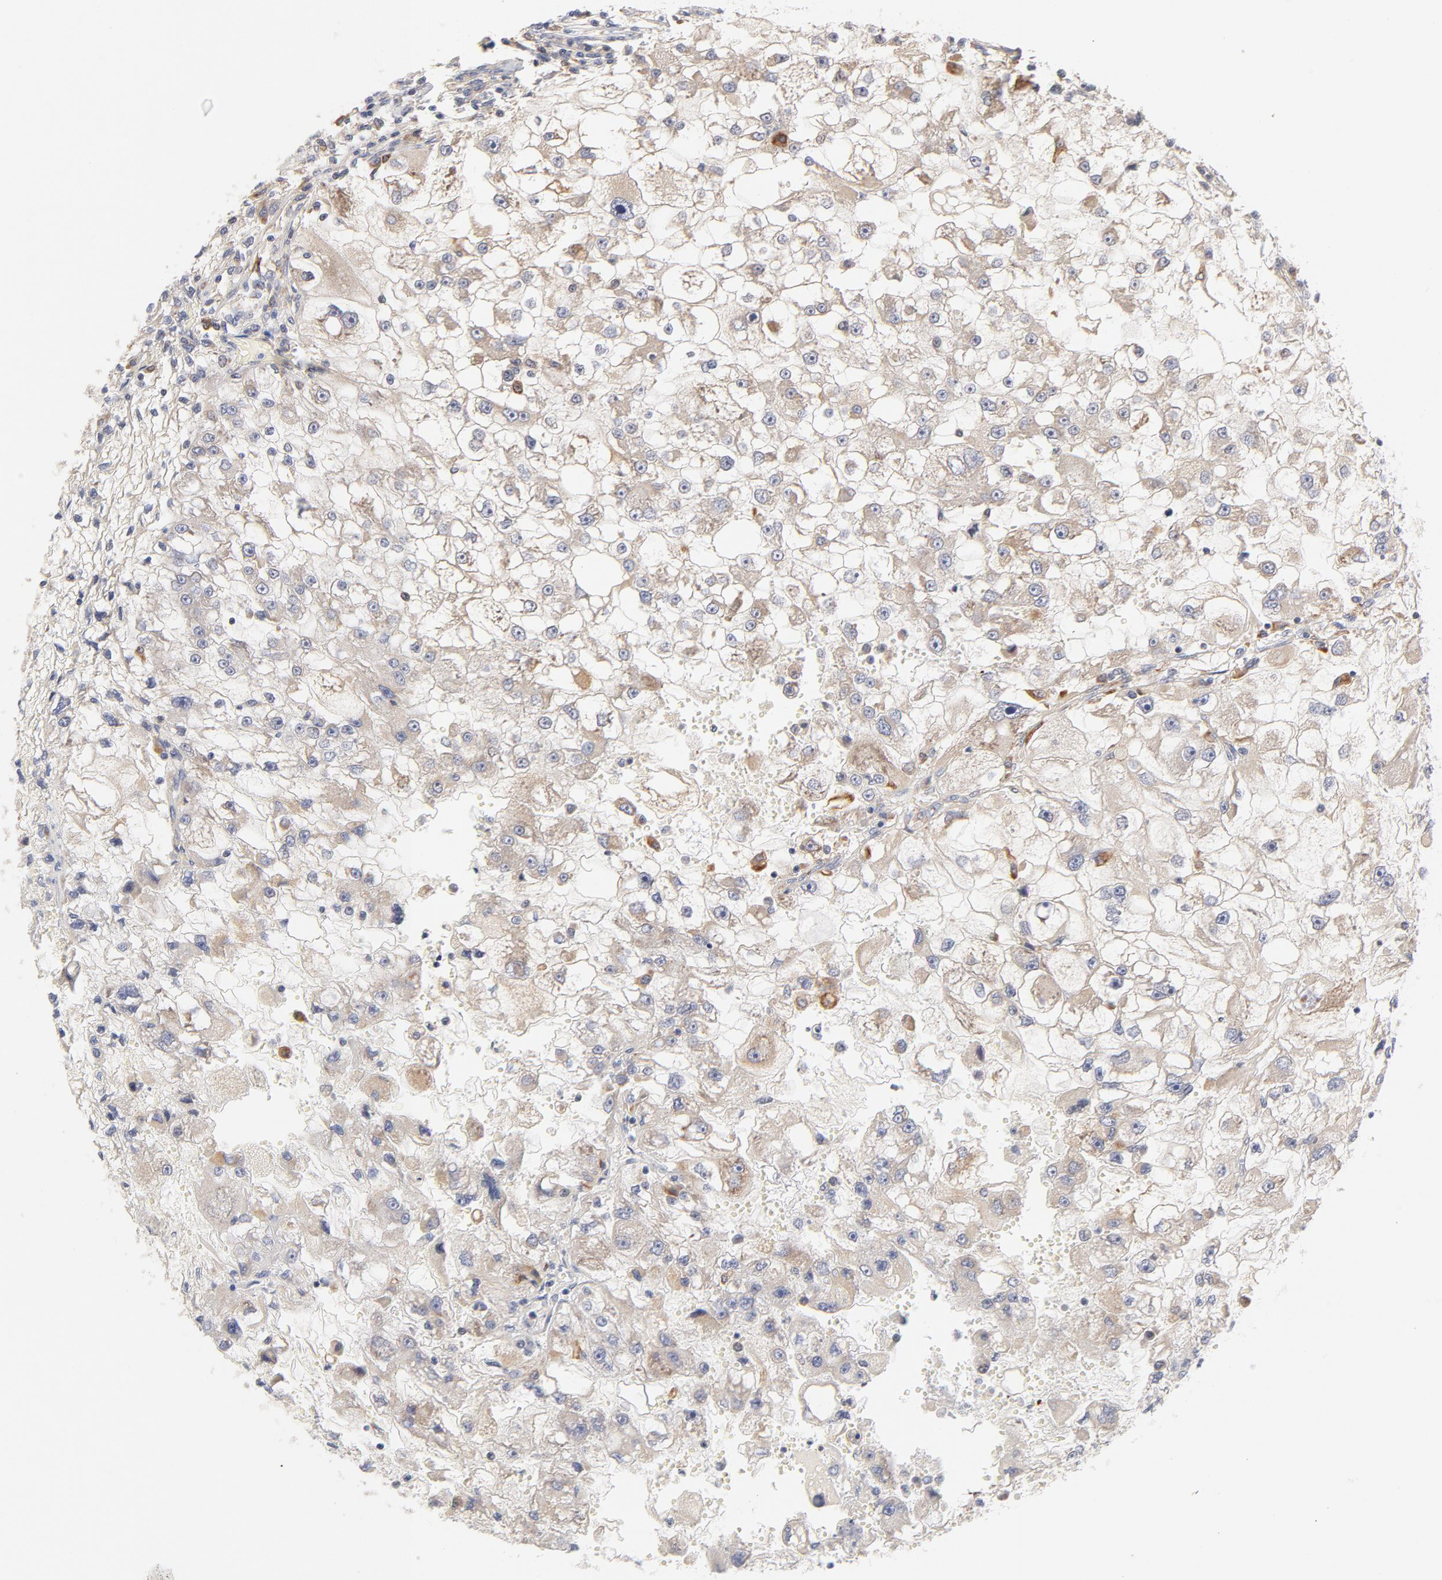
{"staining": {"intensity": "weak", "quantity": "25%-75%", "location": "cytoplasmic/membranous"}, "tissue": "renal cancer", "cell_type": "Tumor cells", "image_type": "cancer", "snomed": [{"axis": "morphology", "description": "Adenocarcinoma, NOS"}, {"axis": "topography", "description": "Kidney"}], "caption": "A histopathology image showing weak cytoplasmic/membranous expression in approximately 25%-75% of tumor cells in adenocarcinoma (renal), as visualized by brown immunohistochemical staining.", "gene": "MTERF2", "patient": {"sex": "female", "age": 83}}